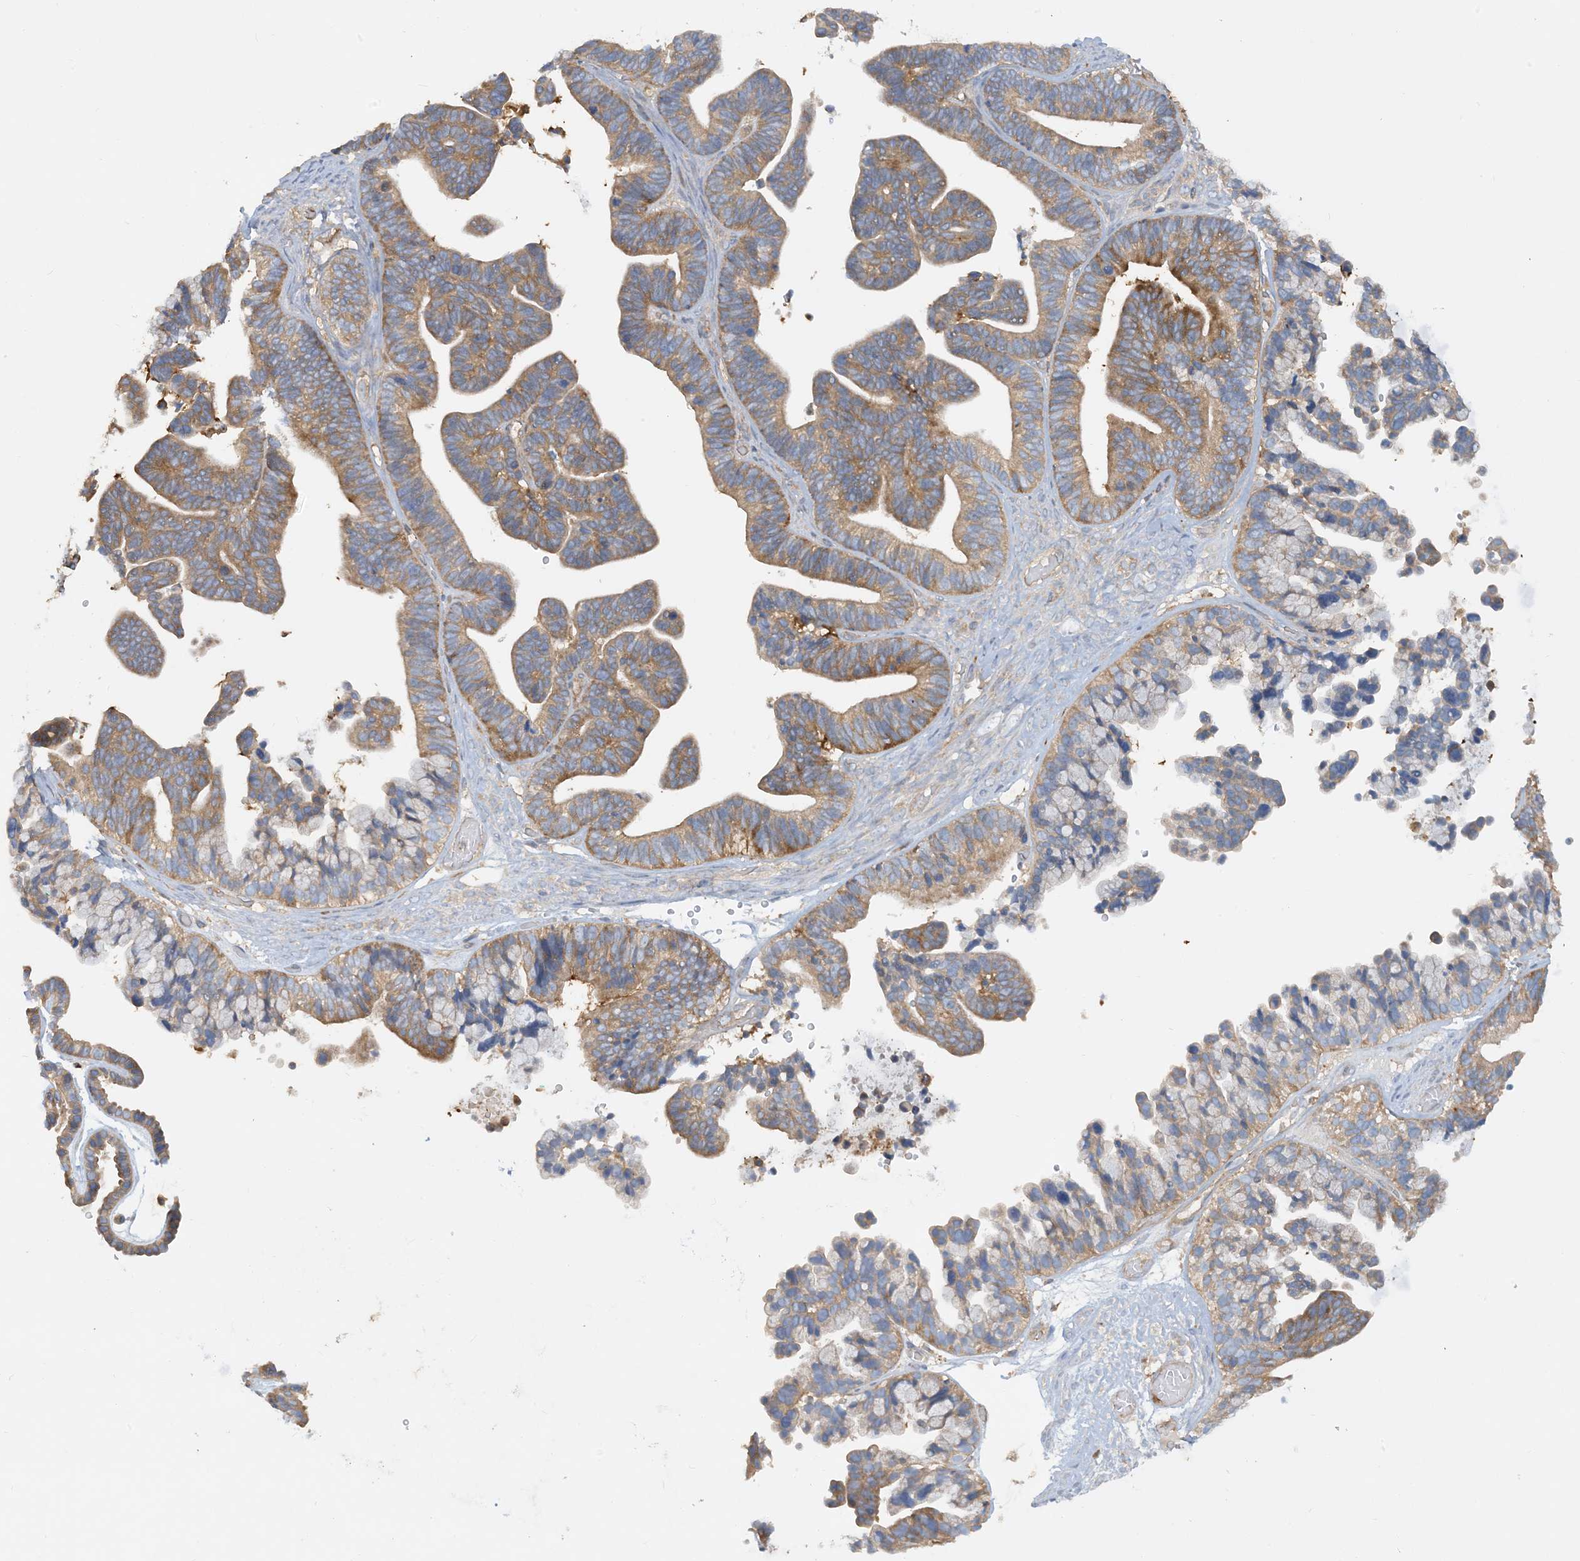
{"staining": {"intensity": "moderate", "quantity": ">75%", "location": "cytoplasmic/membranous"}, "tissue": "ovarian cancer", "cell_type": "Tumor cells", "image_type": "cancer", "snomed": [{"axis": "morphology", "description": "Cystadenocarcinoma, serous, NOS"}, {"axis": "topography", "description": "Ovary"}], "caption": "About >75% of tumor cells in serous cystadenocarcinoma (ovarian) demonstrate moderate cytoplasmic/membranous protein positivity as visualized by brown immunohistochemical staining.", "gene": "SFMBT2", "patient": {"sex": "female", "age": 56}}